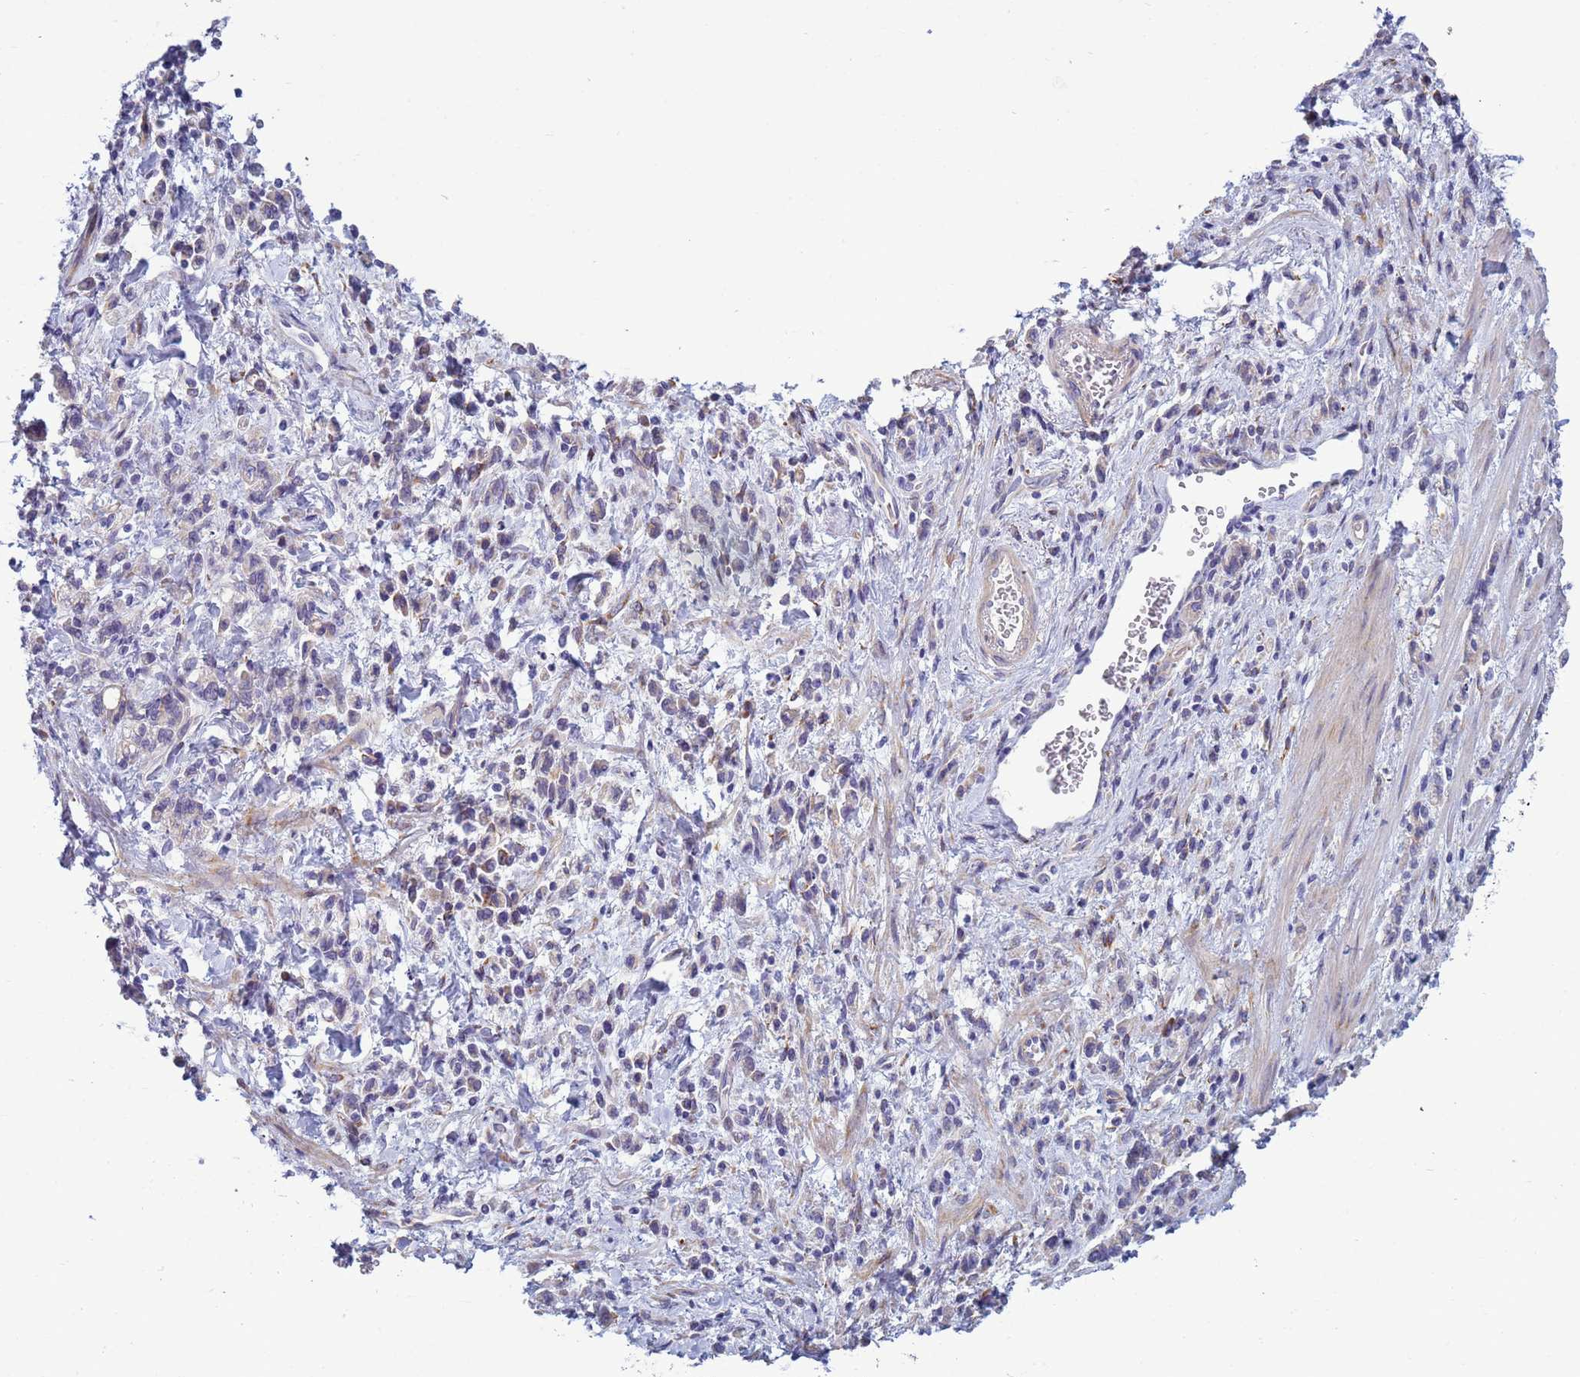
{"staining": {"intensity": "weak", "quantity": "<25%", "location": "cytoplasmic/membranous"}, "tissue": "stomach cancer", "cell_type": "Tumor cells", "image_type": "cancer", "snomed": [{"axis": "morphology", "description": "Adenocarcinoma, NOS"}, {"axis": "topography", "description": "Stomach"}], "caption": "Image shows no significant protein expression in tumor cells of stomach cancer.", "gene": "TRPC6", "patient": {"sex": "male", "age": 77}}